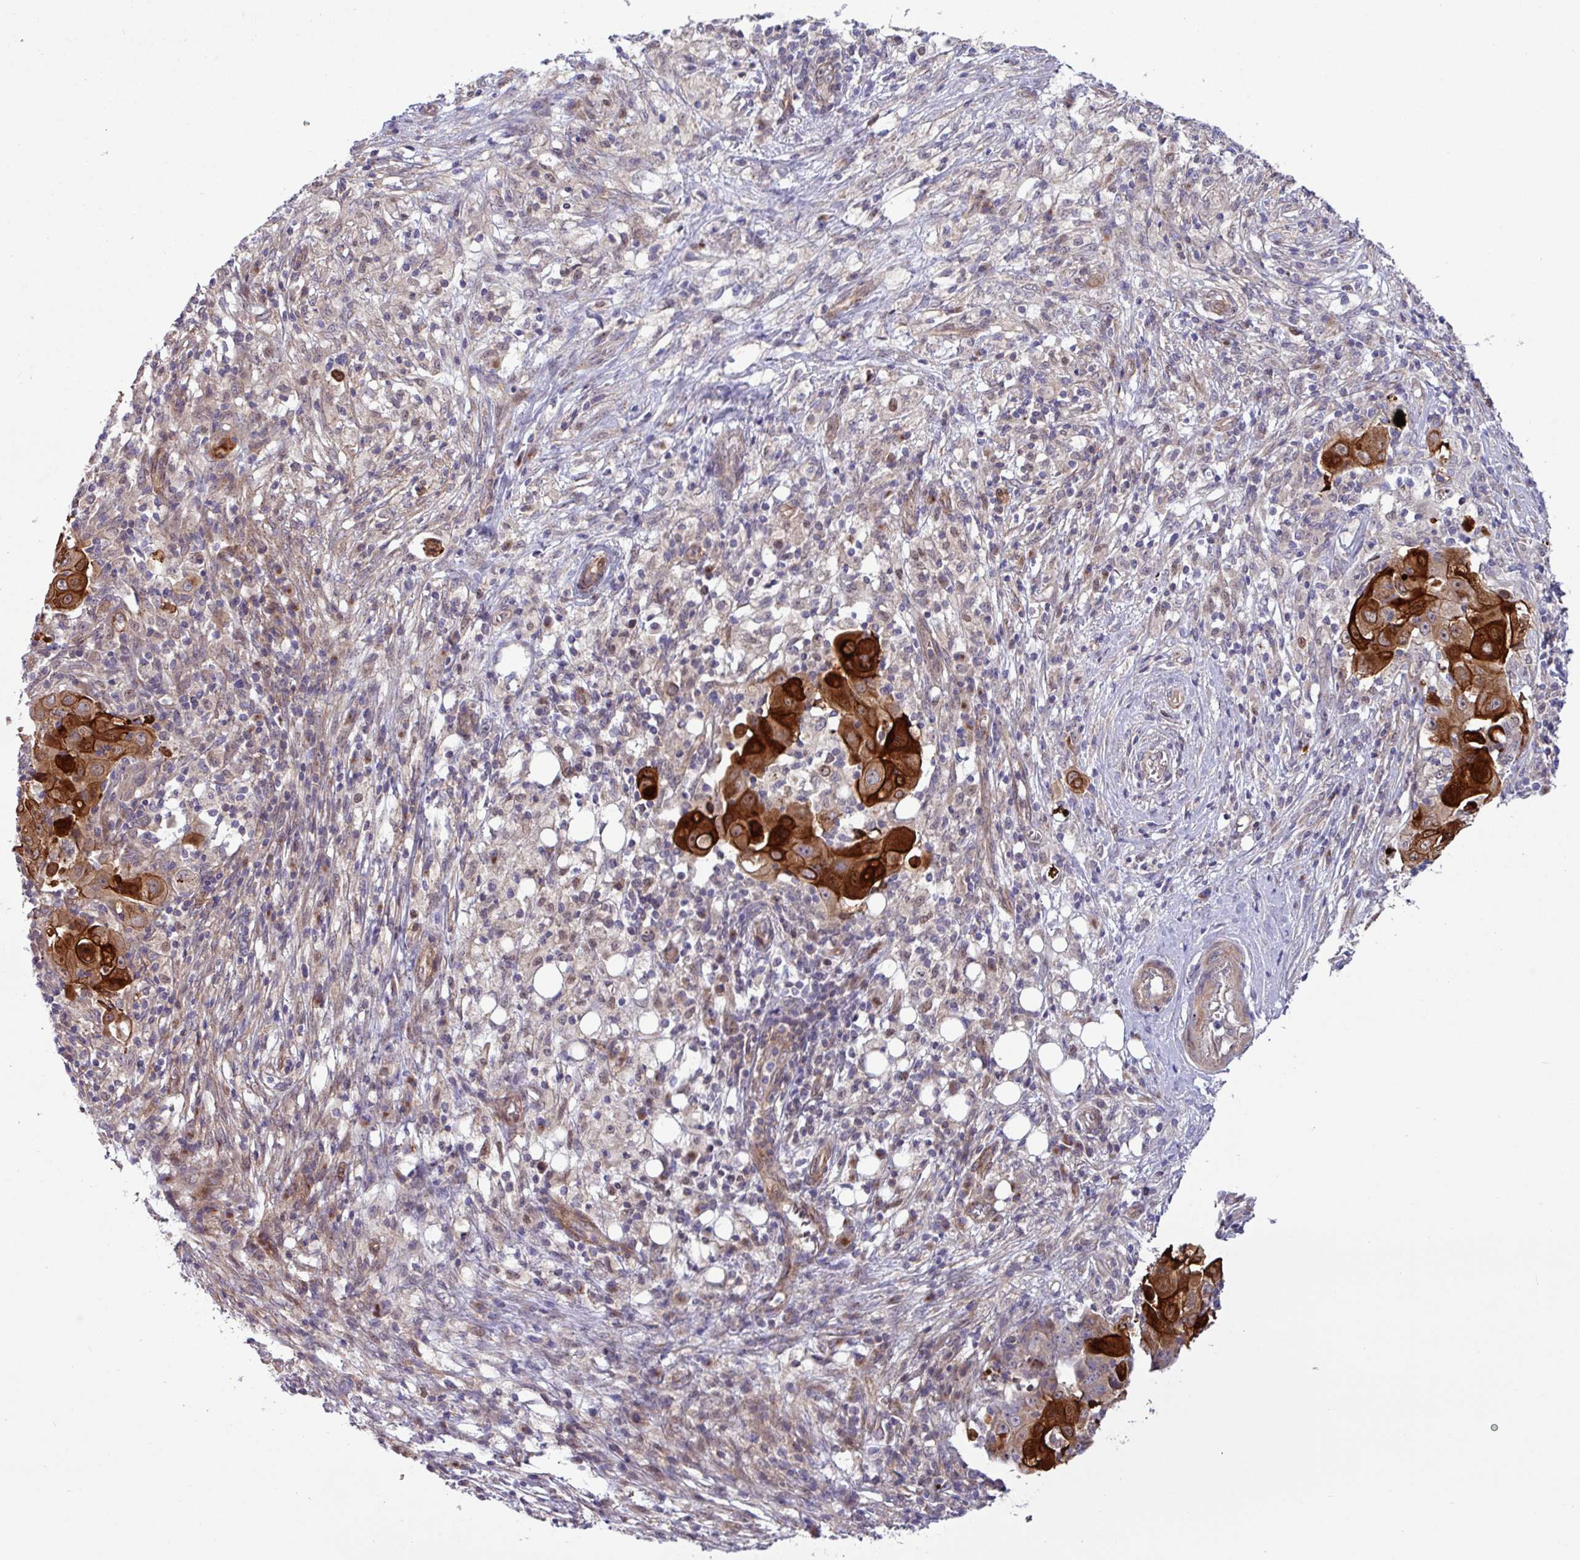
{"staining": {"intensity": "strong", "quantity": "25%-75%", "location": "cytoplasmic/membranous,nuclear"}, "tissue": "ovarian cancer", "cell_type": "Tumor cells", "image_type": "cancer", "snomed": [{"axis": "morphology", "description": "Carcinoma, endometroid"}, {"axis": "topography", "description": "Ovary"}], "caption": "Ovarian endometroid carcinoma stained for a protein exhibits strong cytoplasmic/membranous and nuclear positivity in tumor cells. The staining is performed using DAB brown chromogen to label protein expression. The nuclei are counter-stained blue using hematoxylin.", "gene": "CNTRL", "patient": {"sex": "female", "age": 42}}